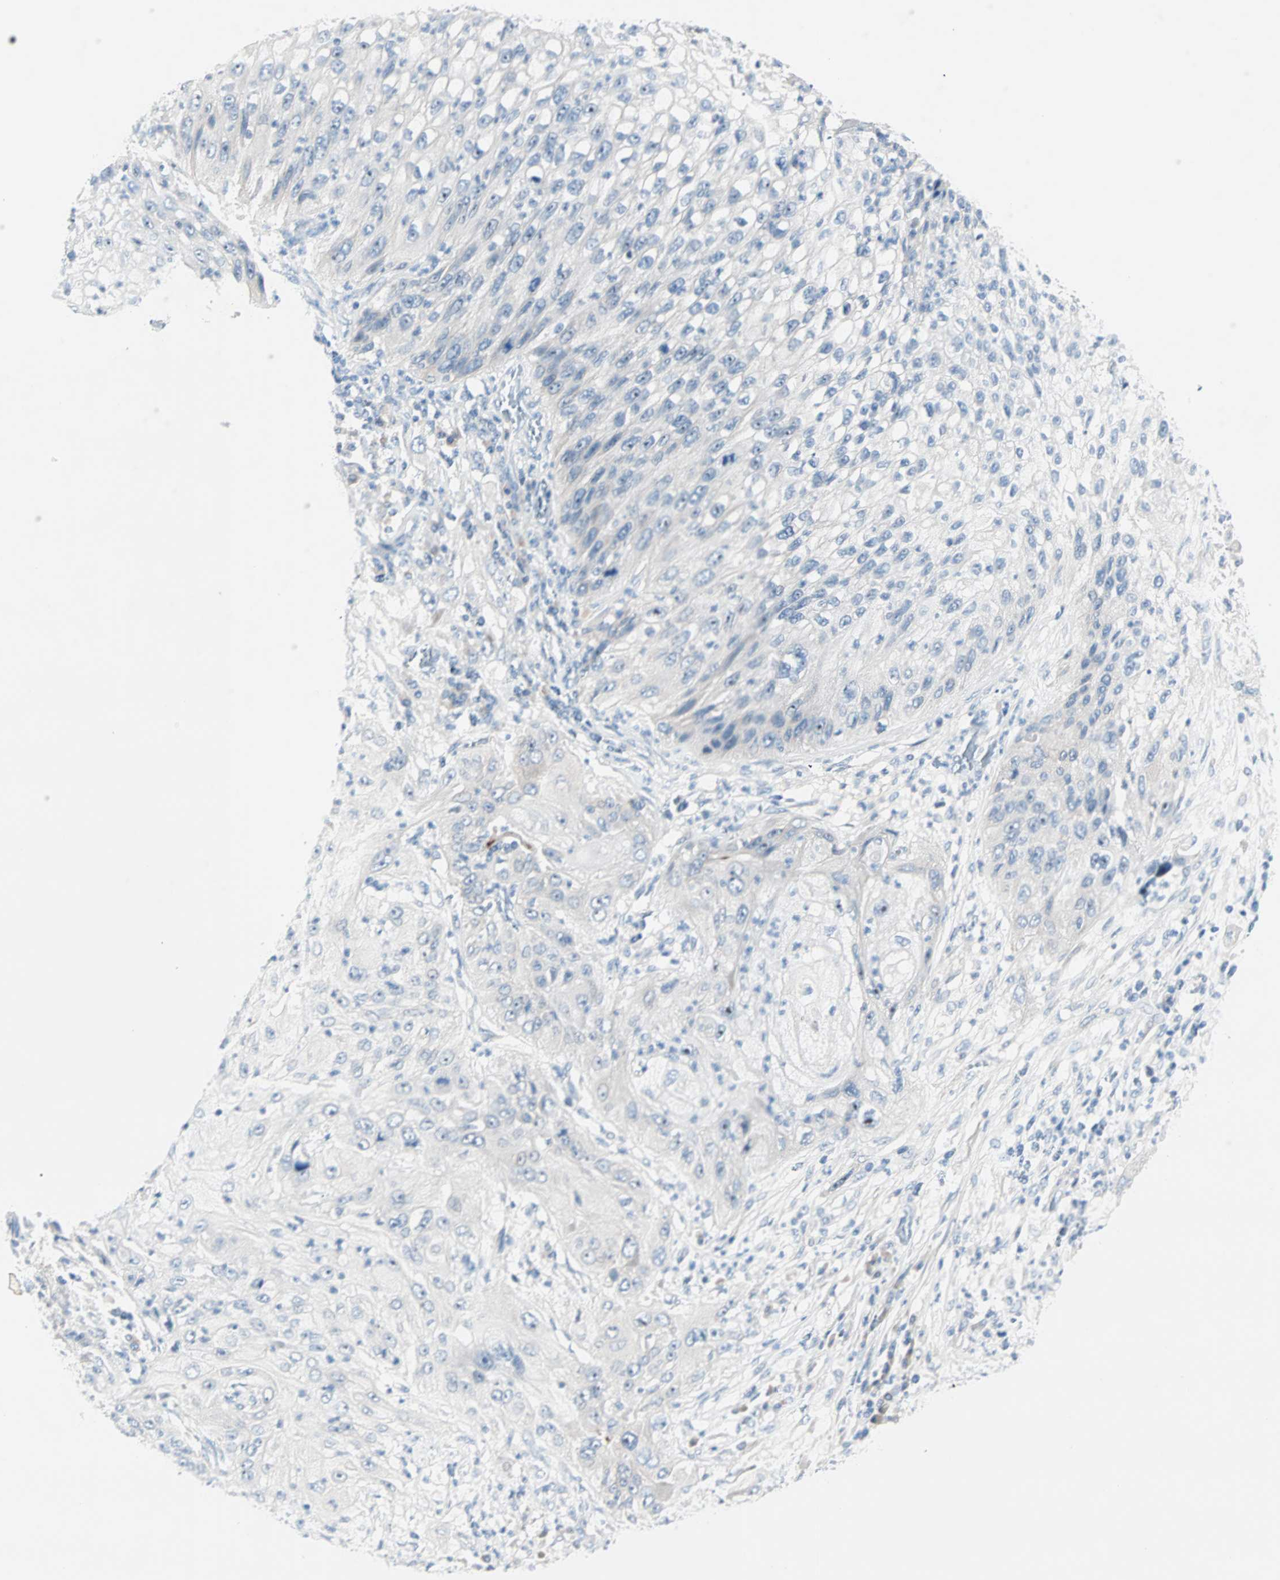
{"staining": {"intensity": "negative", "quantity": "none", "location": "none"}, "tissue": "lung cancer", "cell_type": "Tumor cells", "image_type": "cancer", "snomed": [{"axis": "morphology", "description": "Inflammation, NOS"}, {"axis": "morphology", "description": "Squamous cell carcinoma, NOS"}, {"axis": "topography", "description": "Lymph node"}, {"axis": "topography", "description": "Soft tissue"}, {"axis": "topography", "description": "Lung"}], "caption": "High magnification brightfield microscopy of lung cancer (squamous cell carcinoma) stained with DAB (brown) and counterstained with hematoxylin (blue): tumor cells show no significant expression. Nuclei are stained in blue.", "gene": "NEFH", "patient": {"sex": "male", "age": 66}}